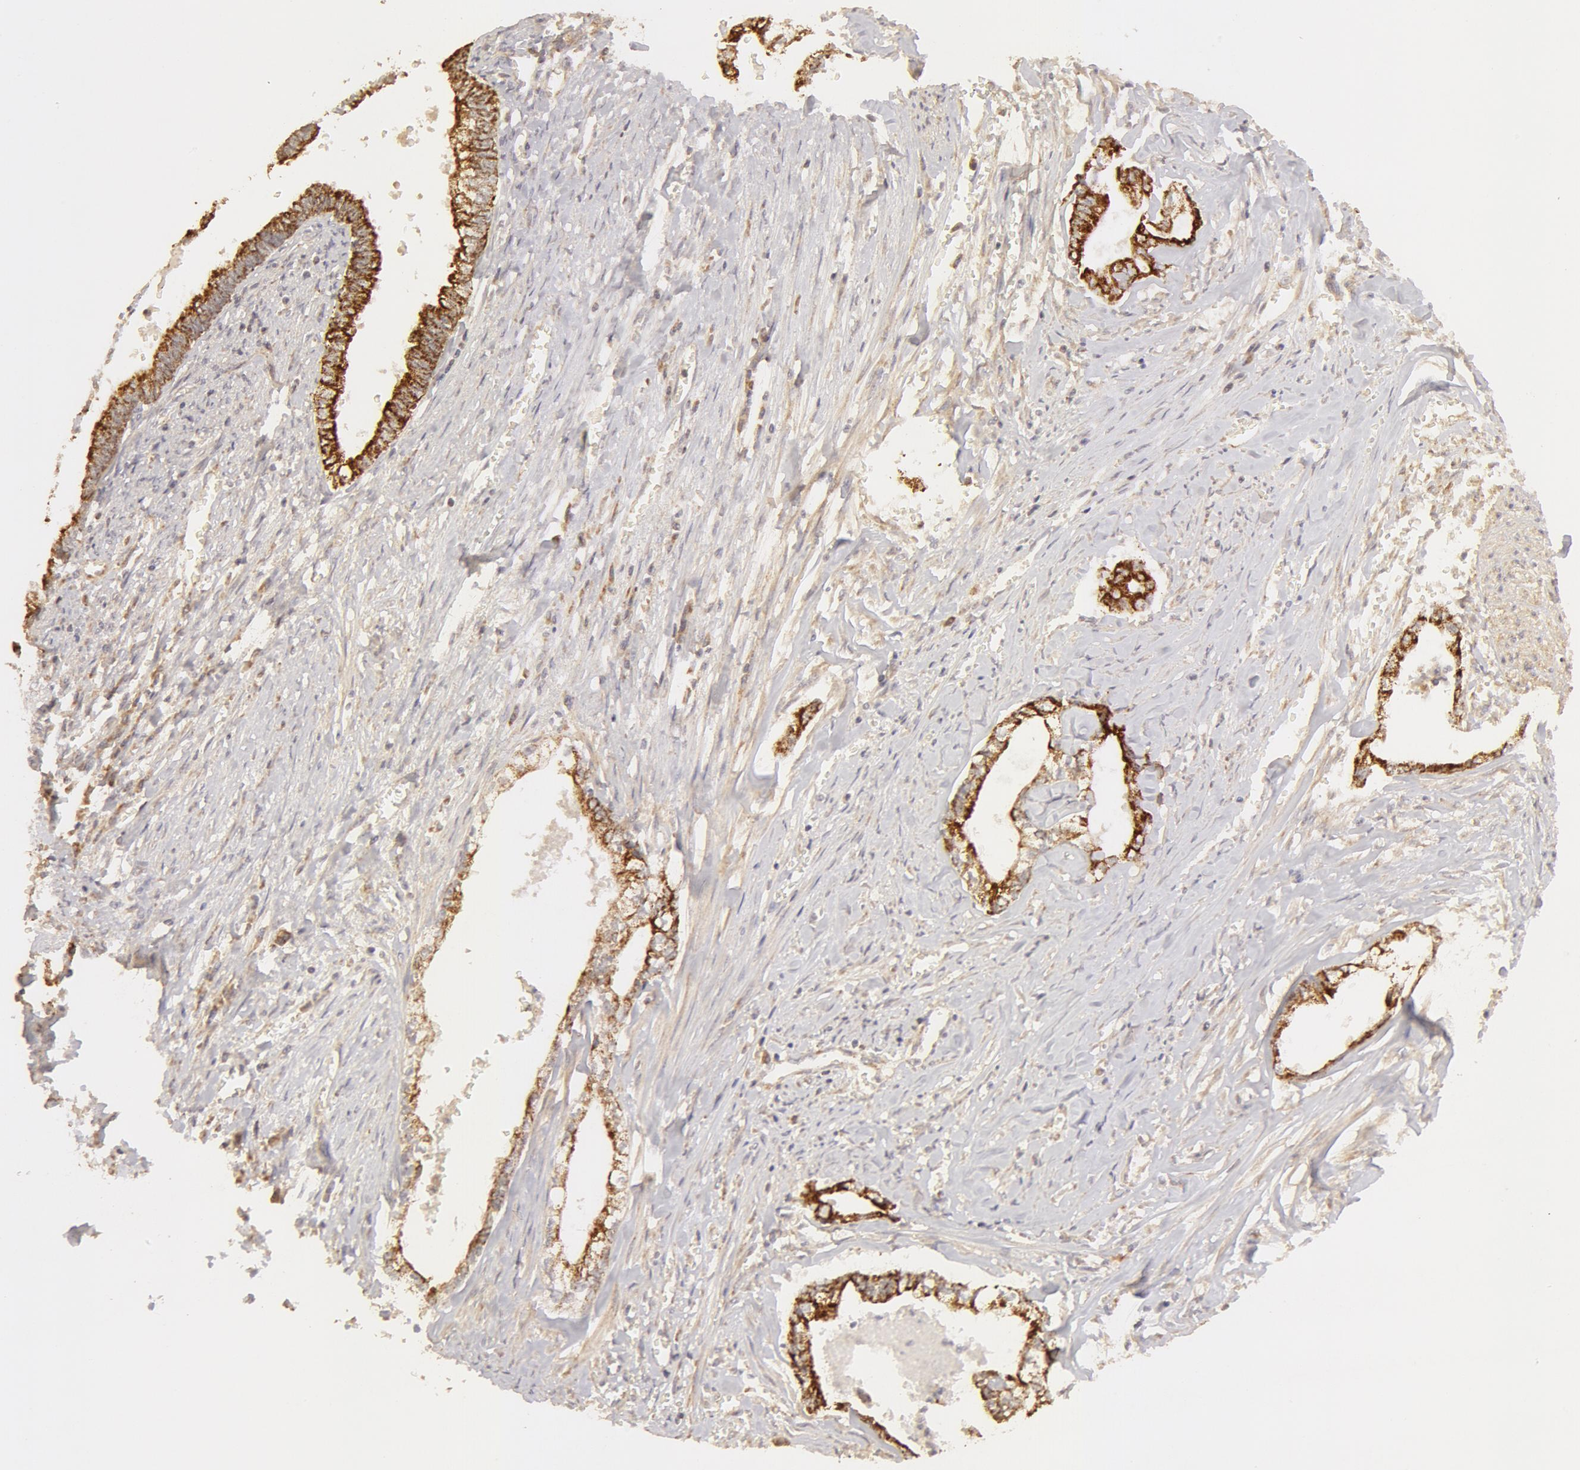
{"staining": {"intensity": "moderate", "quantity": "25%-75%", "location": "cytoplasmic/membranous"}, "tissue": "liver cancer", "cell_type": "Tumor cells", "image_type": "cancer", "snomed": [{"axis": "morphology", "description": "Cholangiocarcinoma"}, {"axis": "topography", "description": "Liver"}], "caption": "Human liver cancer stained with a brown dye demonstrates moderate cytoplasmic/membranous positive staining in about 25%-75% of tumor cells.", "gene": "ADPRH", "patient": {"sex": "male", "age": 57}}